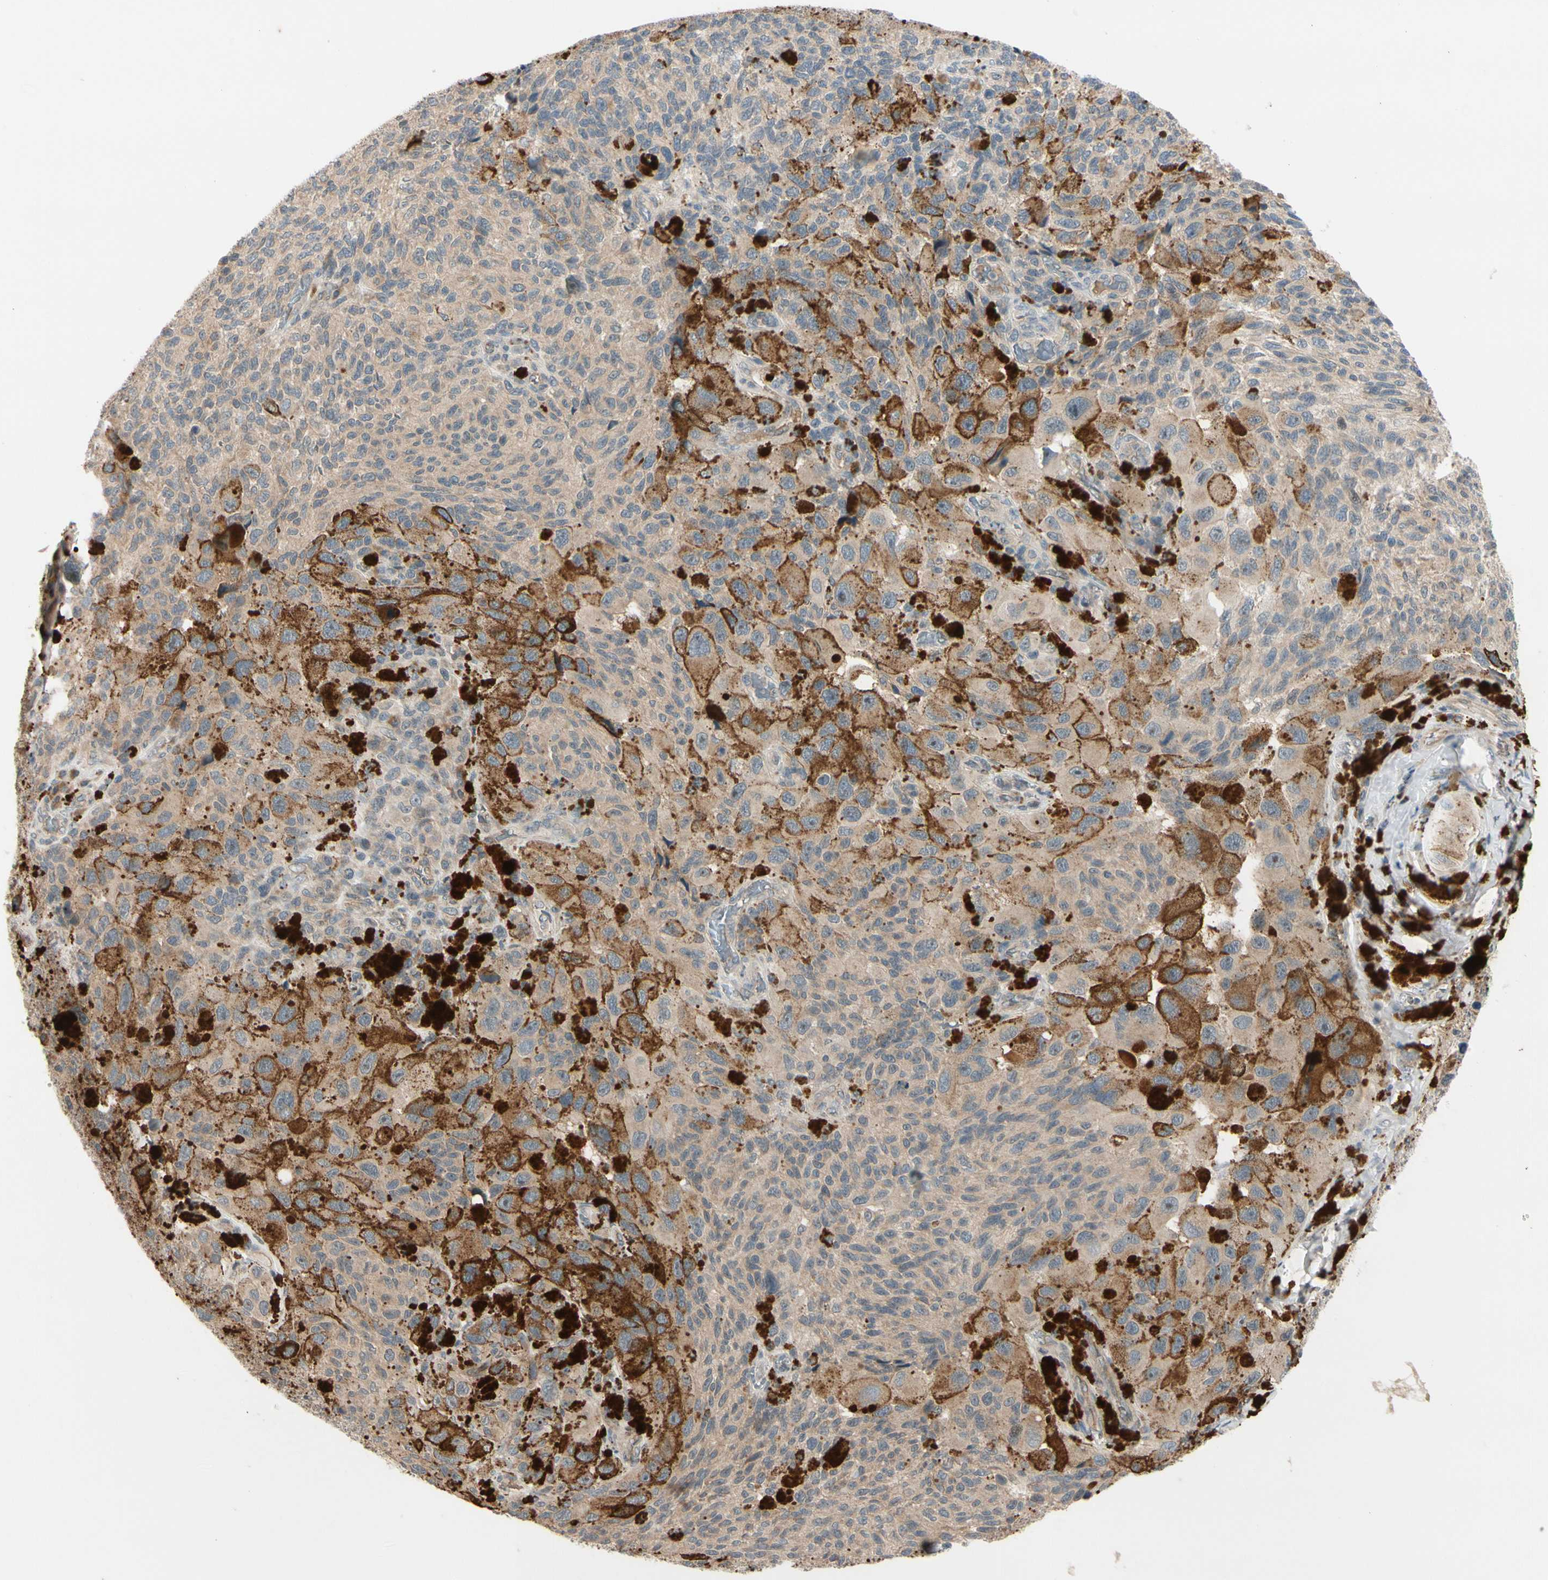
{"staining": {"intensity": "weak", "quantity": ">75%", "location": "cytoplasmic/membranous"}, "tissue": "melanoma", "cell_type": "Tumor cells", "image_type": "cancer", "snomed": [{"axis": "morphology", "description": "Malignant melanoma, NOS"}, {"axis": "topography", "description": "Skin"}], "caption": "Immunohistochemical staining of malignant melanoma reveals weak cytoplasmic/membranous protein staining in about >75% of tumor cells.", "gene": "FGF10", "patient": {"sex": "female", "age": 73}}